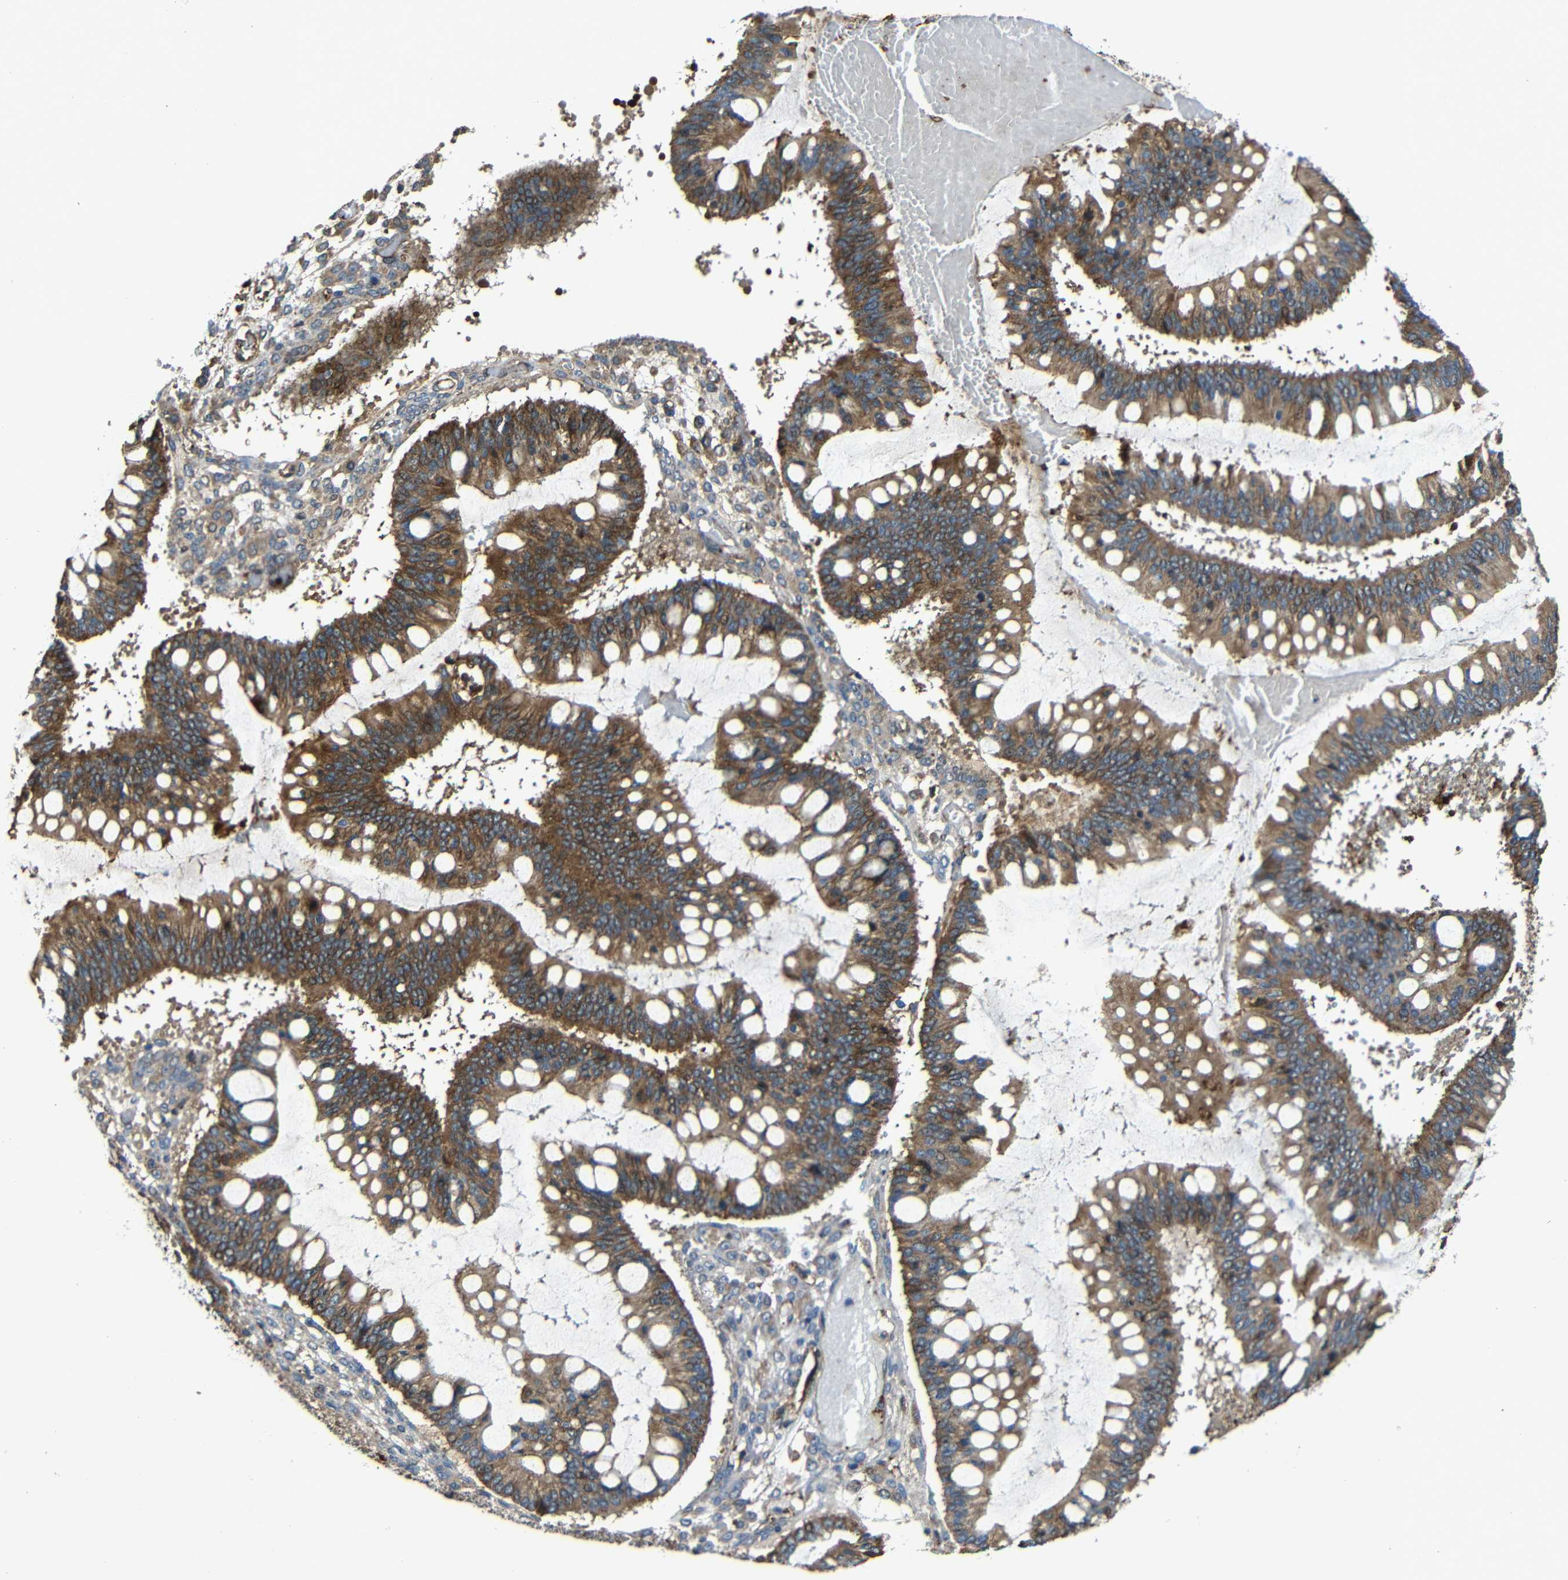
{"staining": {"intensity": "moderate", "quantity": ">75%", "location": "cytoplasmic/membranous"}, "tissue": "ovarian cancer", "cell_type": "Tumor cells", "image_type": "cancer", "snomed": [{"axis": "morphology", "description": "Cystadenocarcinoma, mucinous, NOS"}, {"axis": "topography", "description": "Ovary"}], "caption": "DAB (3,3'-diaminobenzidine) immunohistochemical staining of mucinous cystadenocarcinoma (ovarian) displays moderate cytoplasmic/membranous protein positivity in about >75% of tumor cells.", "gene": "PTCH1", "patient": {"sex": "female", "age": 73}}